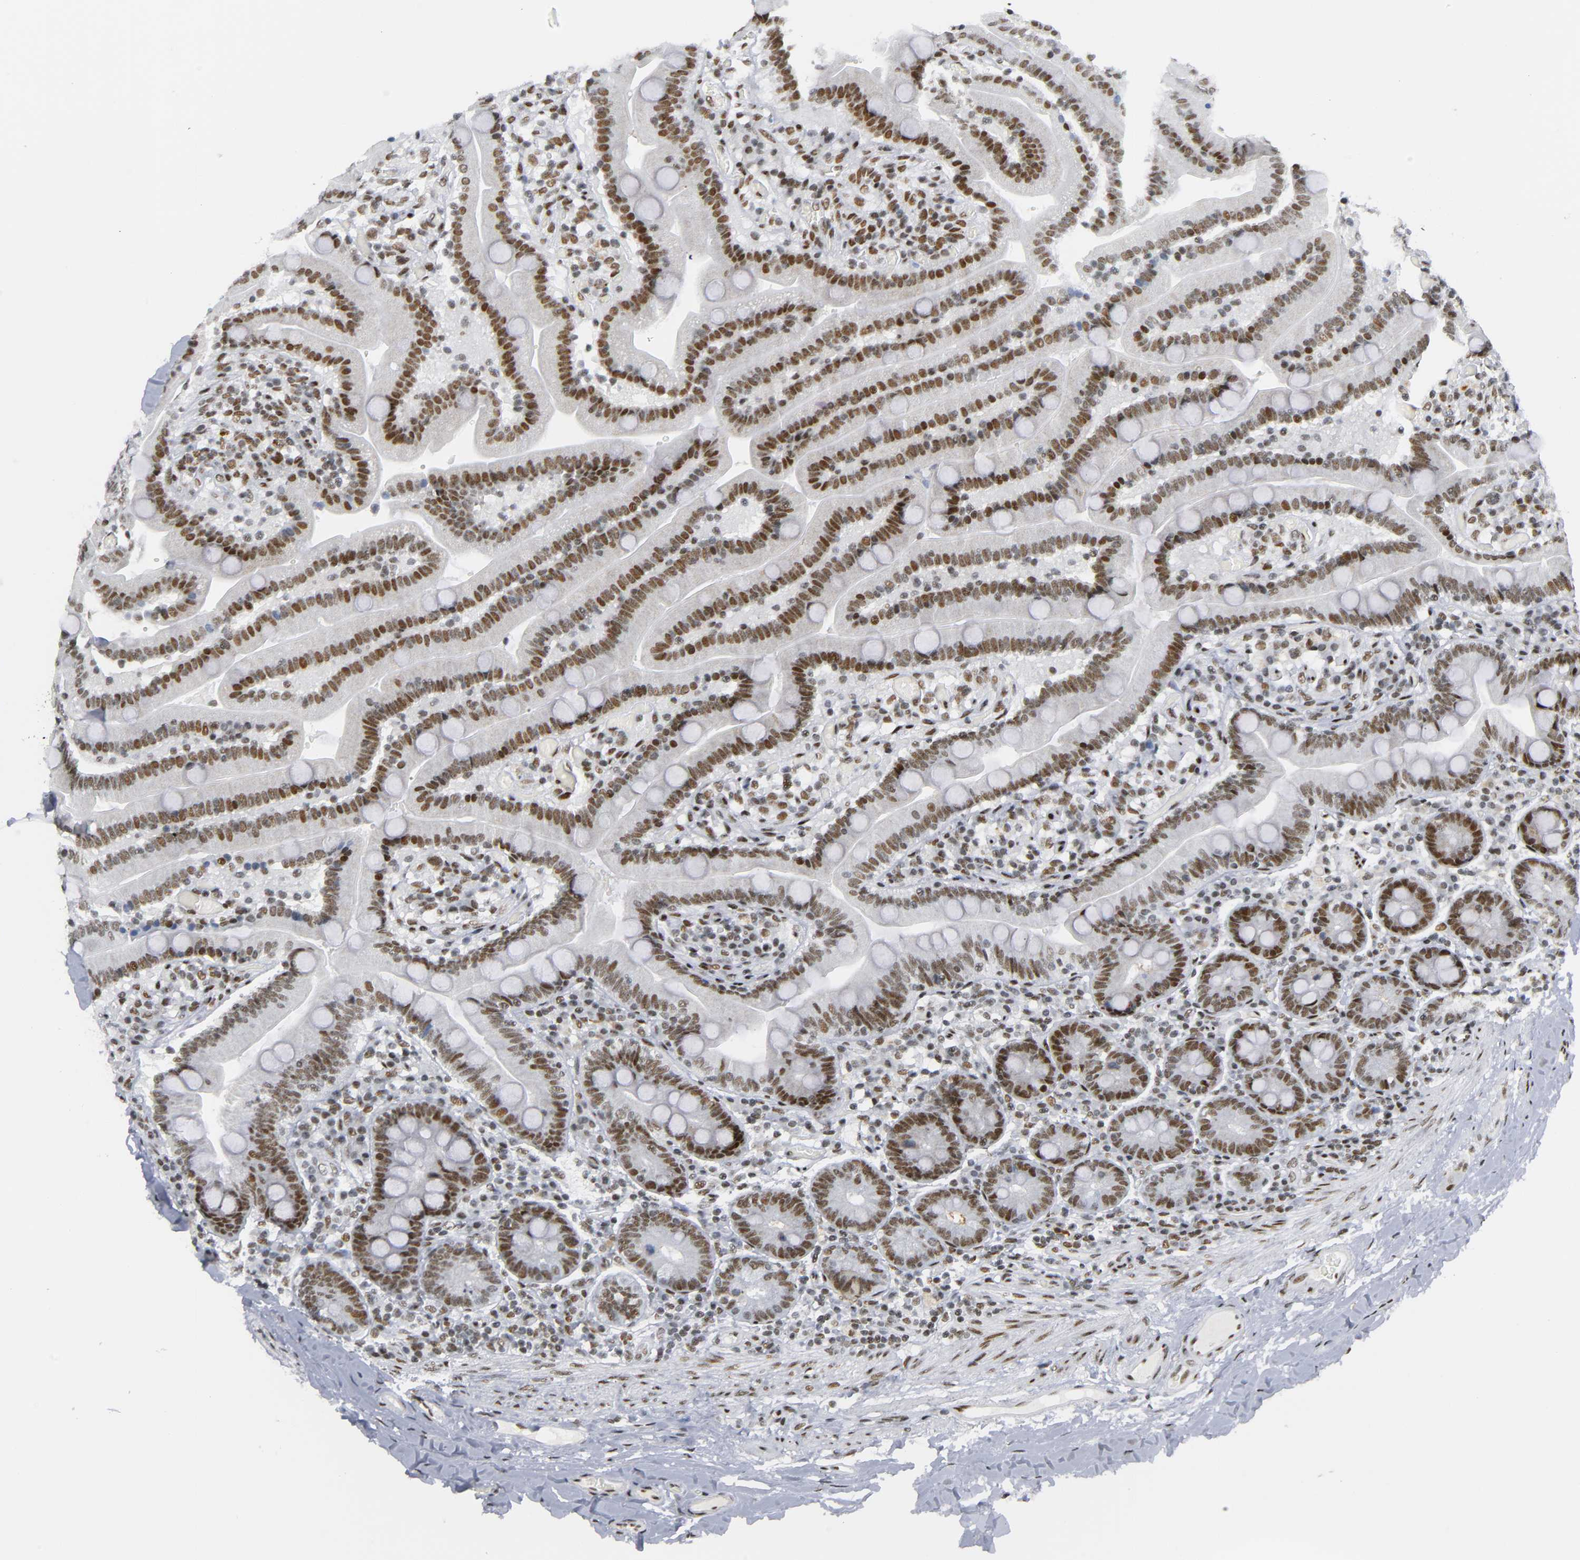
{"staining": {"intensity": "strong", "quantity": ">75%", "location": "nuclear"}, "tissue": "duodenum", "cell_type": "Glandular cells", "image_type": "normal", "snomed": [{"axis": "morphology", "description": "Normal tissue, NOS"}, {"axis": "topography", "description": "Duodenum"}], "caption": "Protein analysis of unremarkable duodenum shows strong nuclear staining in about >75% of glandular cells. (Stains: DAB in brown, nuclei in blue, Microscopy: brightfield microscopy at high magnification).", "gene": "CREBBP", "patient": {"sex": "male", "age": 66}}